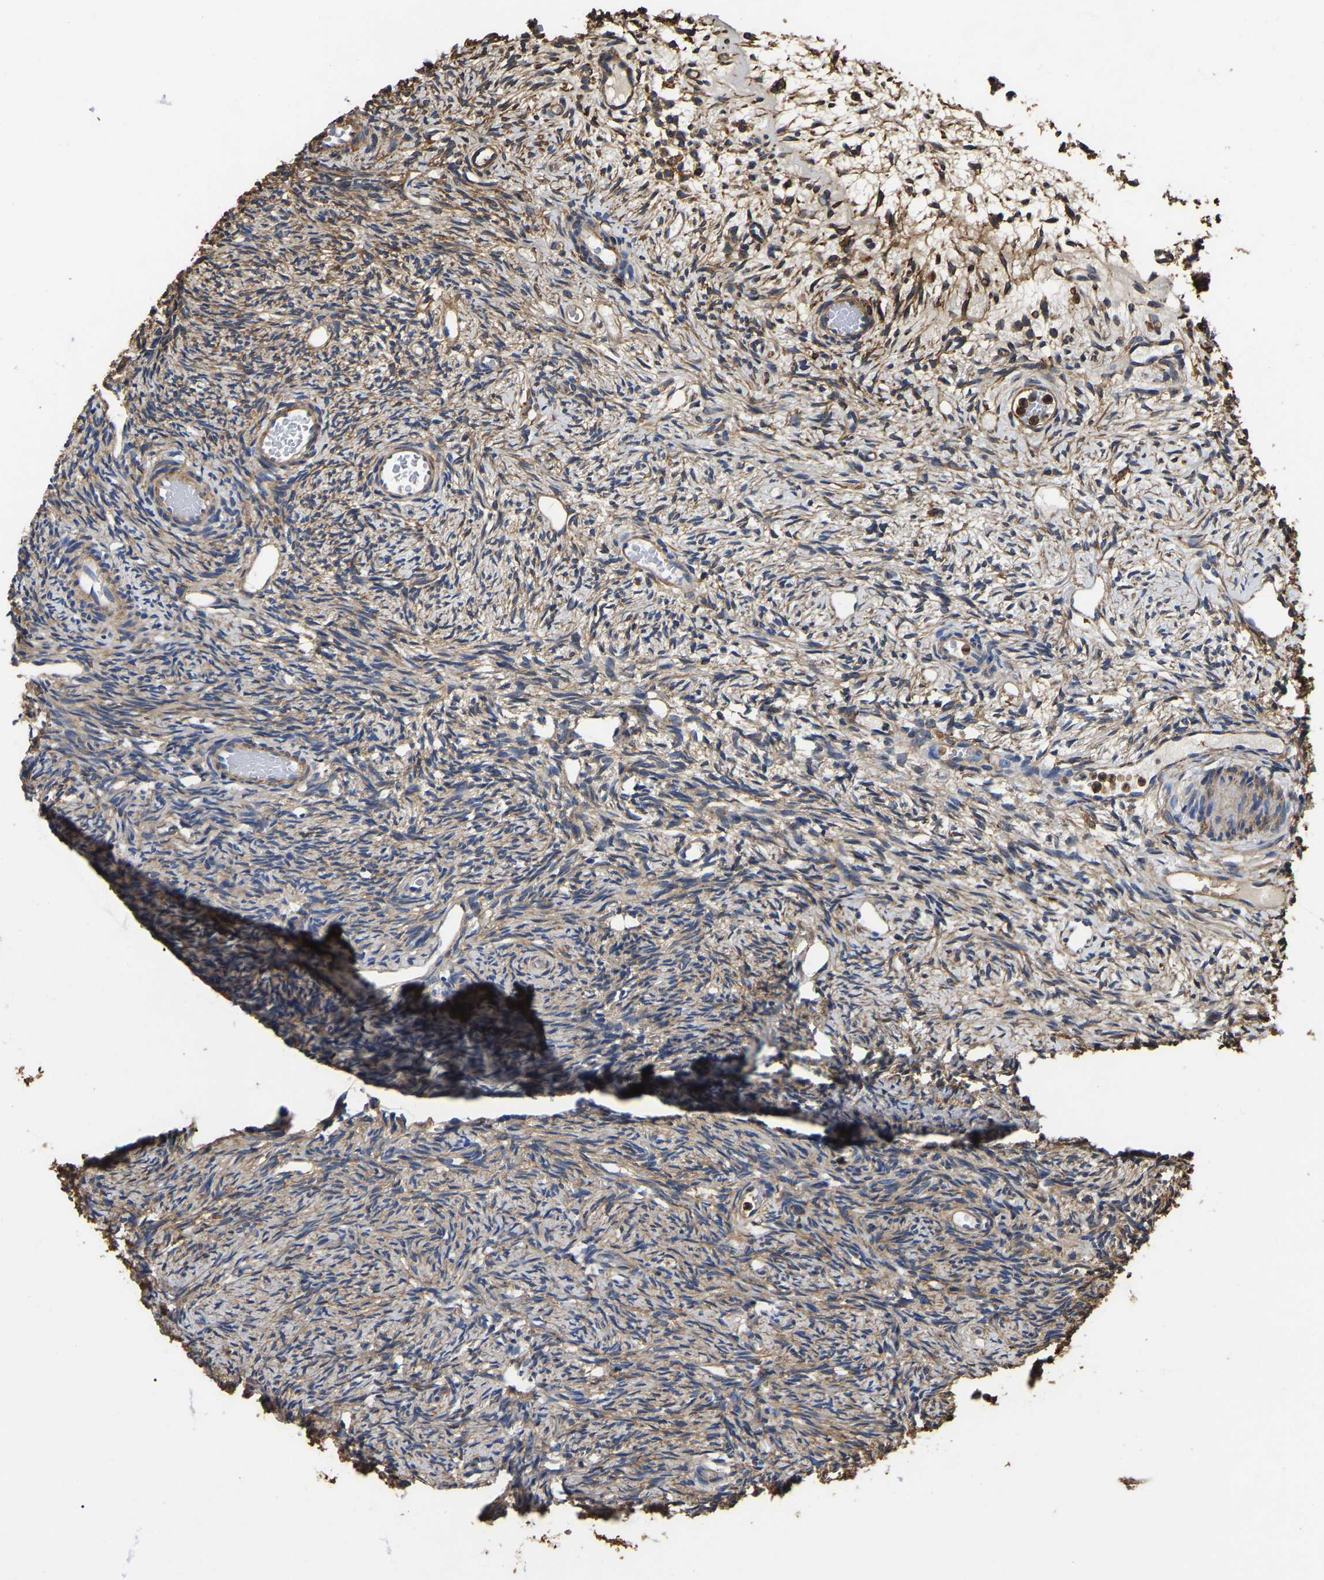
{"staining": {"intensity": "weak", "quantity": ">75%", "location": "cytoplasmic/membranous"}, "tissue": "ovary", "cell_type": "Follicle cells", "image_type": "normal", "snomed": [{"axis": "morphology", "description": "Normal tissue, NOS"}, {"axis": "topography", "description": "Ovary"}], "caption": "IHC histopathology image of benign ovary: human ovary stained using immunohistochemistry (IHC) reveals low levels of weak protein expression localized specifically in the cytoplasmic/membranous of follicle cells, appearing as a cytoplasmic/membranous brown color.", "gene": "ARMT1", "patient": {"sex": "female", "age": 33}}